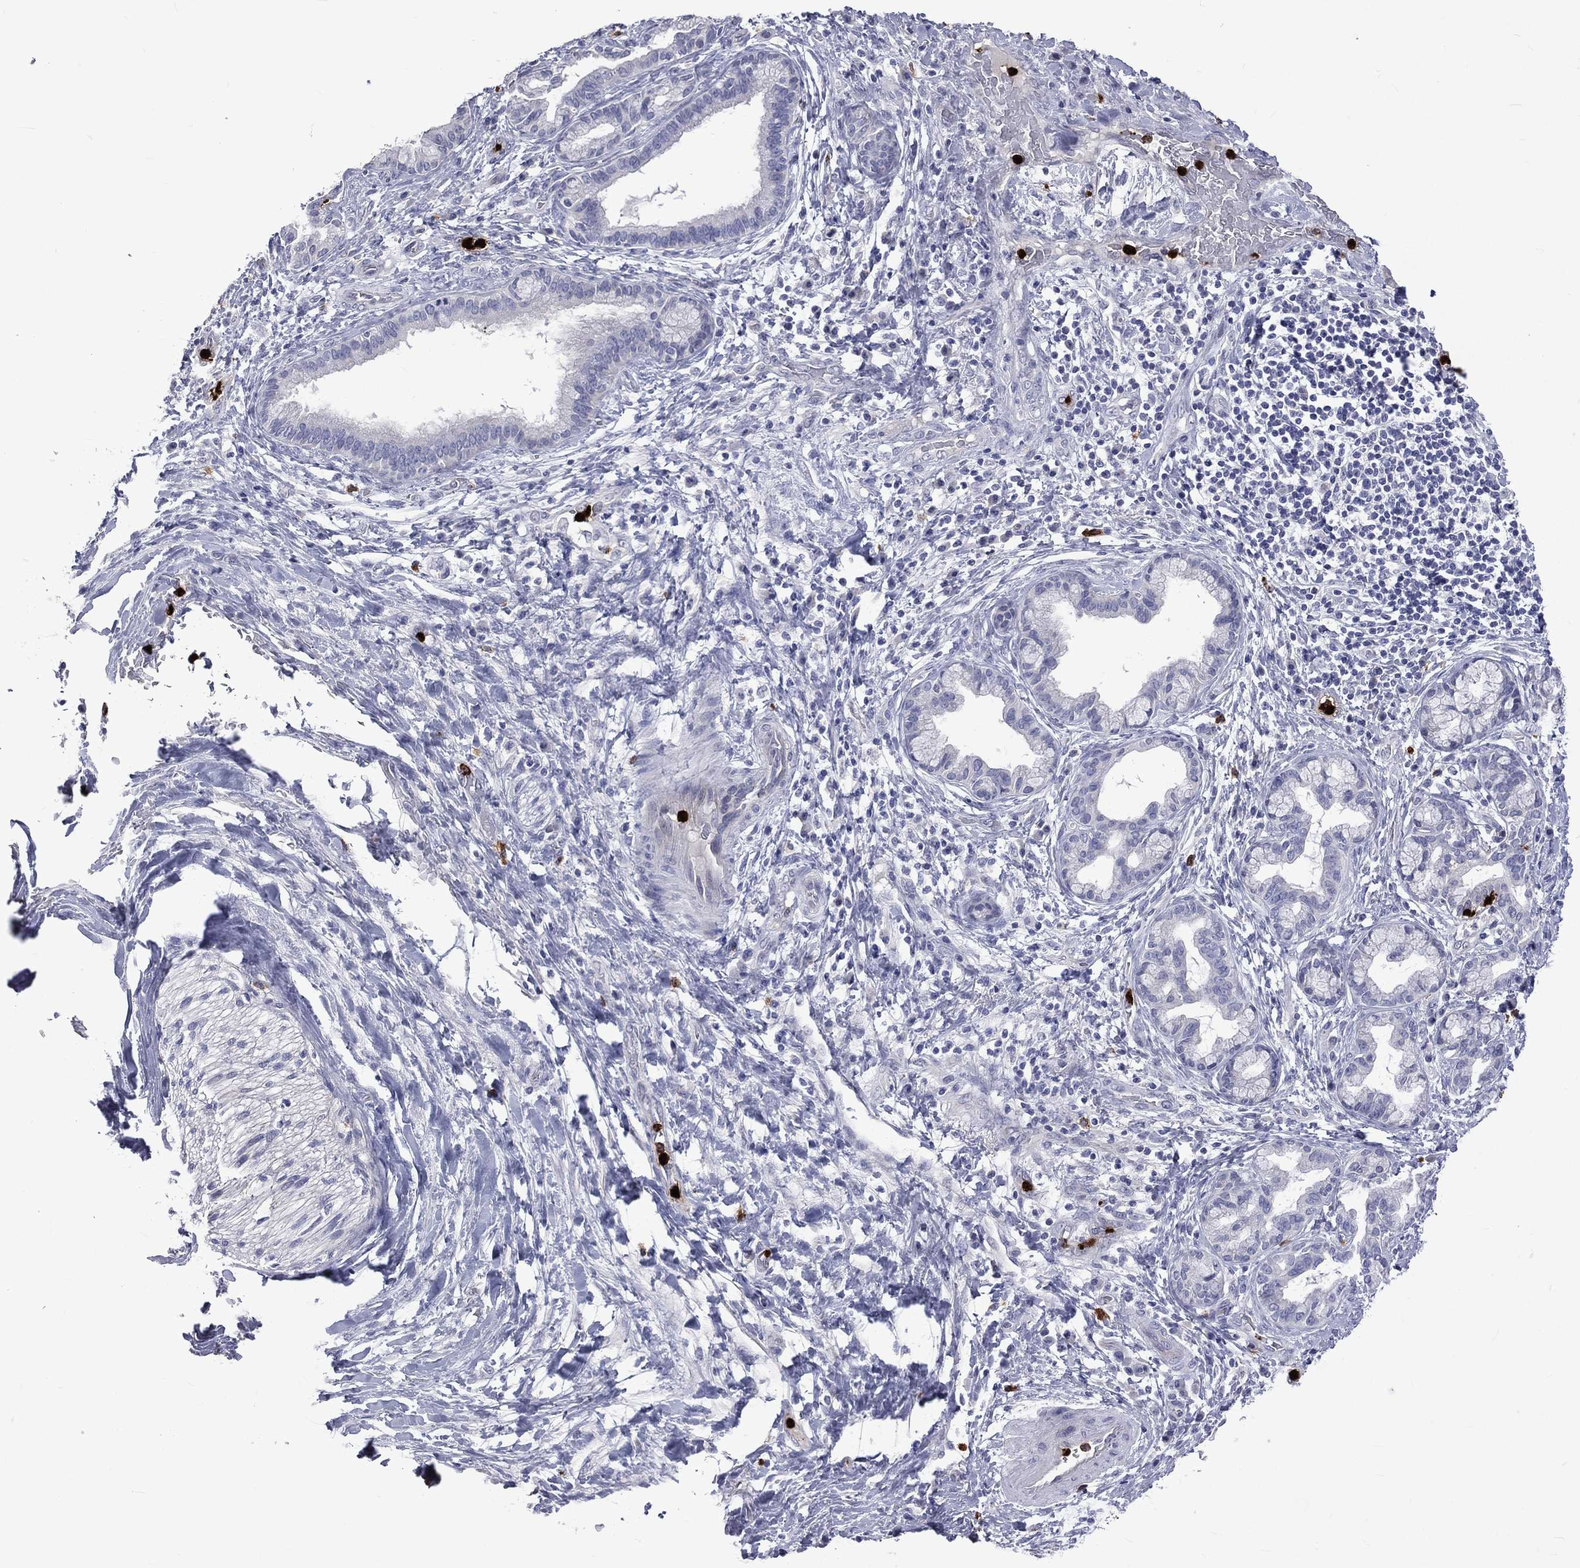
{"staining": {"intensity": "negative", "quantity": "none", "location": "none"}, "tissue": "liver cancer", "cell_type": "Tumor cells", "image_type": "cancer", "snomed": [{"axis": "morphology", "description": "Cholangiocarcinoma"}, {"axis": "topography", "description": "Liver"}], "caption": "Tumor cells are negative for brown protein staining in liver cholangiocarcinoma. (Stains: DAB immunohistochemistry with hematoxylin counter stain, Microscopy: brightfield microscopy at high magnification).", "gene": "ELANE", "patient": {"sex": "female", "age": 73}}